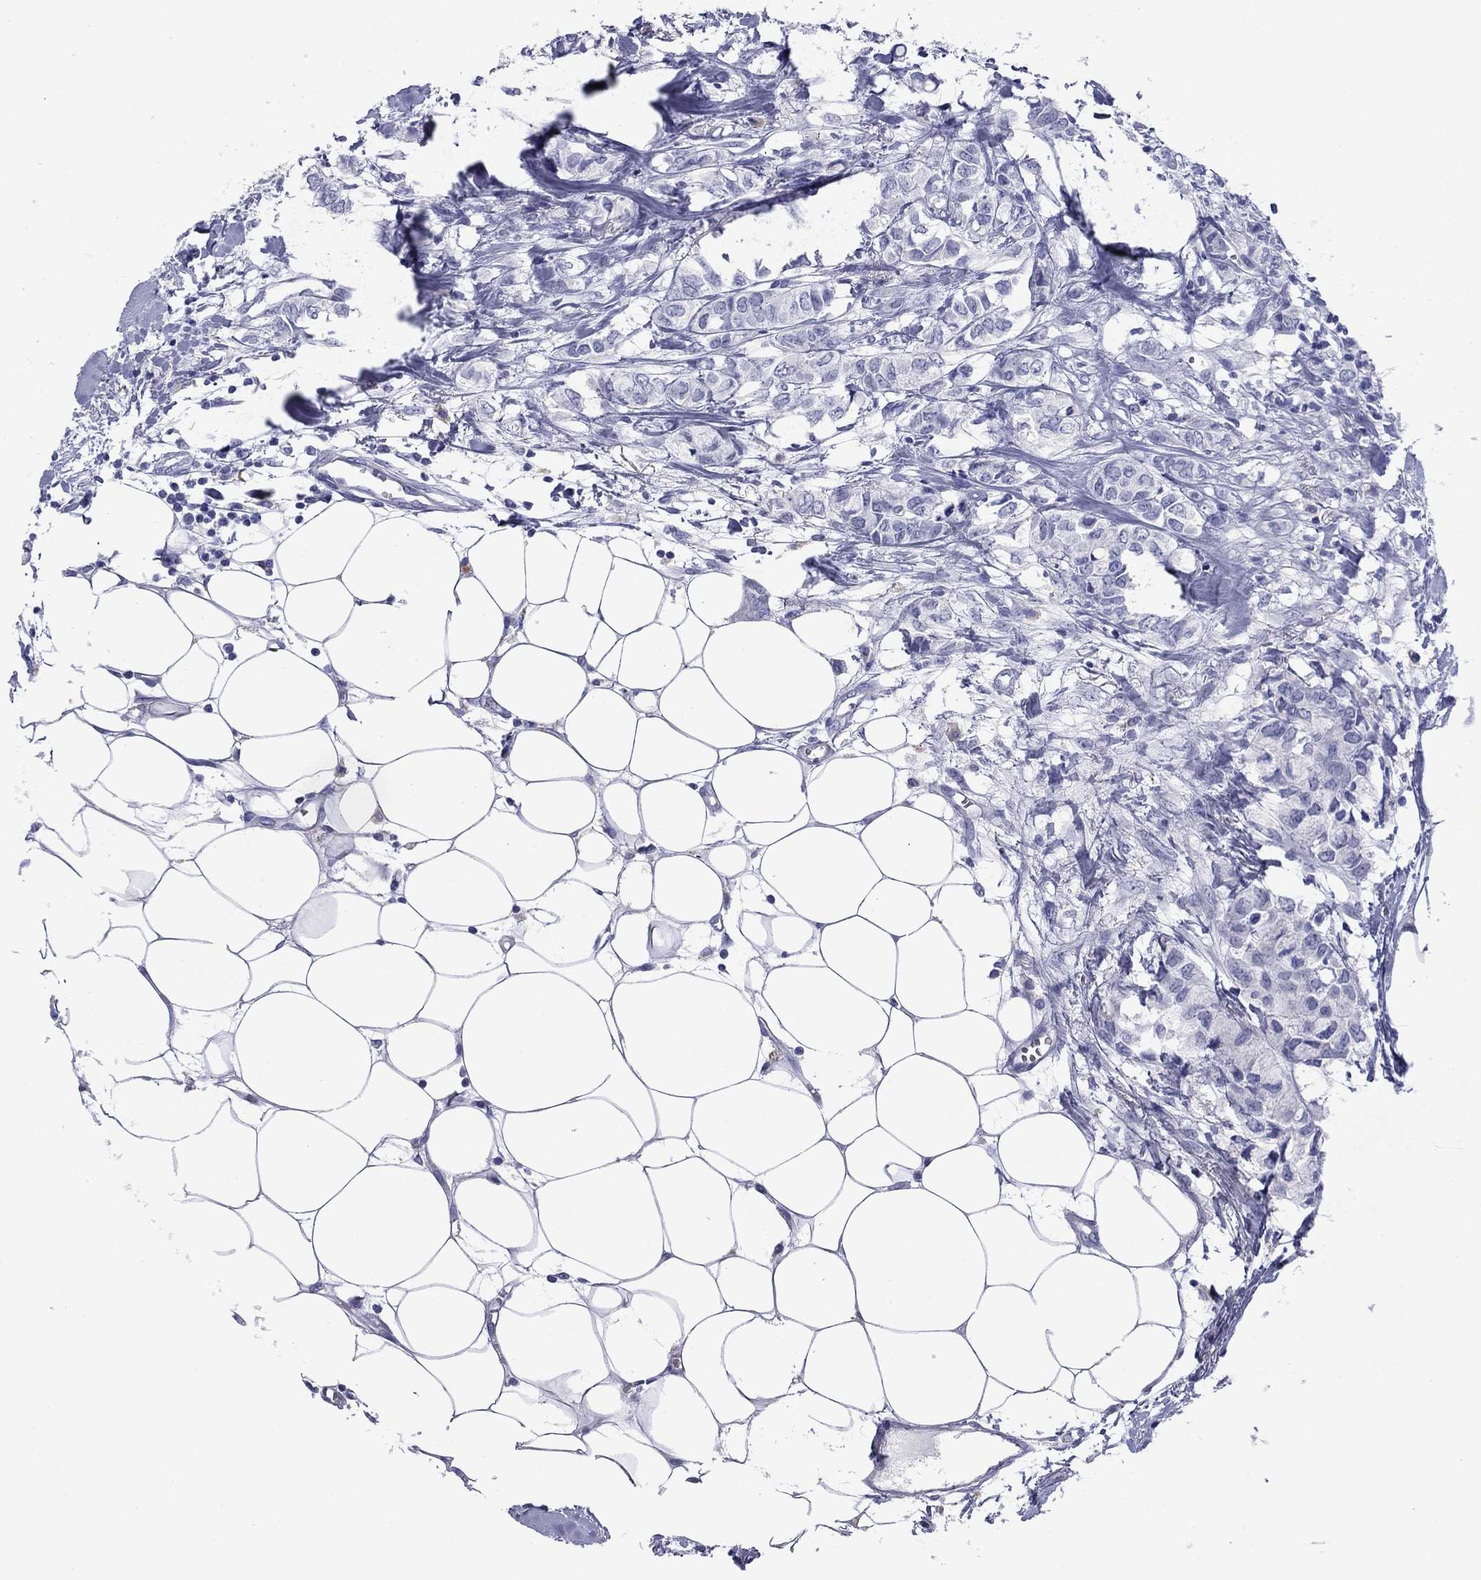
{"staining": {"intensity": "negative", "quantity": "none", "location": "none"}, "tissue": "breast cancer", "cell_type": "Tumor cells", "image_type": "cancer", "snomed": [{"axis": "morphology", "description": "Duct carcinoma"}, {"axis": "topography", "description": "Breast"}], "caption": "The micrograph demonstrates no significant staining in tumor cells of breast cancer. Brightfield microscopy of immunohistochemistry stained with DAB (brown) and hematoxylin (blue), captured at high magnification.", "gene": "TCFL5", "patient": {"sex": "female", "age": 85}}